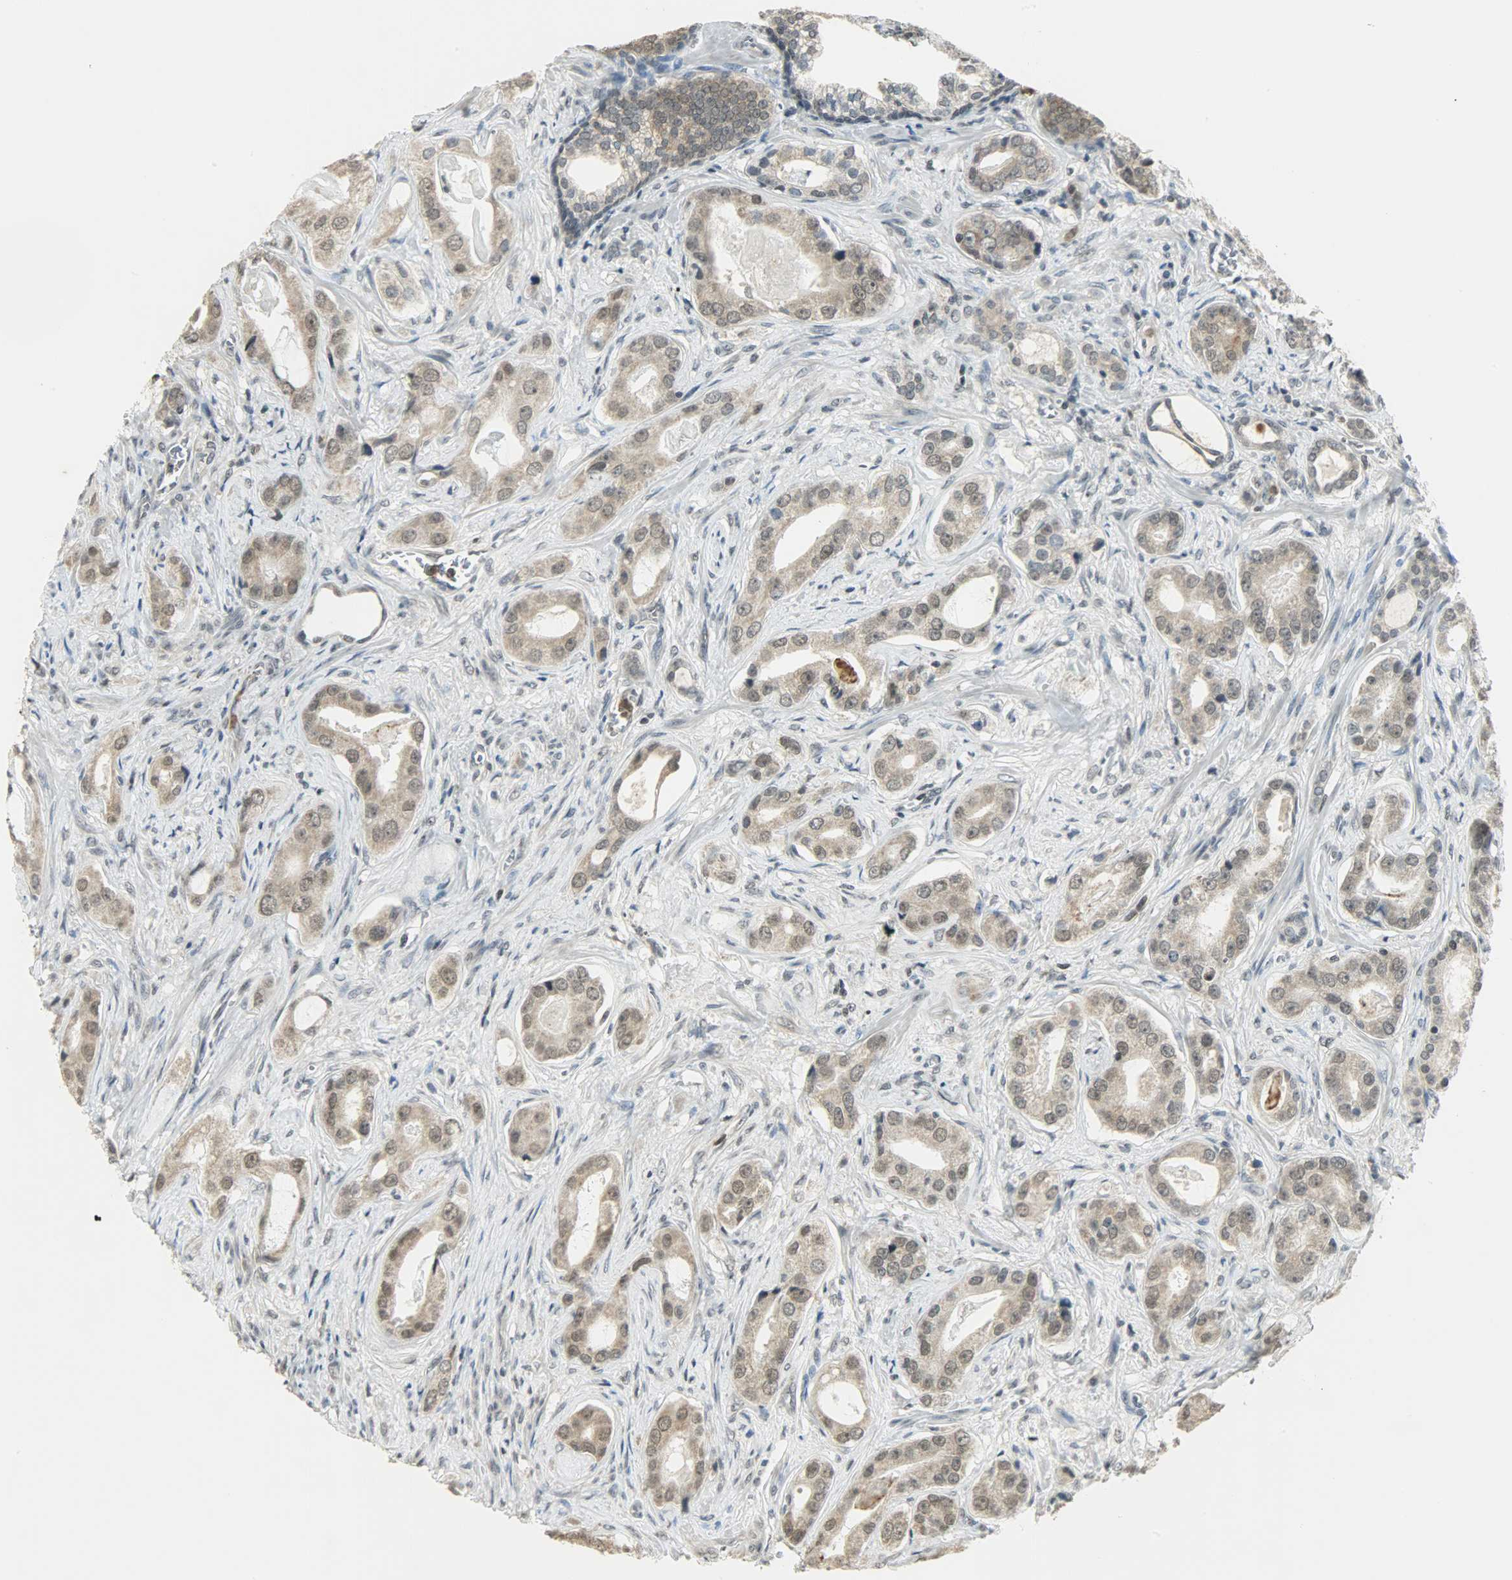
{"staining": {"intensity": "weak", "quantity": ">75%", "location": "cytoplasmic/membranous,nuclear"}, "tissue": "prostate cancer", "cell_type": "Tumor cells", "image_type": "cancer", "snomed": [{"axis": "morphology", "description": "Adenocarcinoma, Low grade"}, {"axis": "topography", "description": "Prostate"}], "caption": "A histopathology image of human prostate cancer stained for a protein displays weak cytoplasmic/membranous and nuclear brown staining in tumor cells.", "gene": "SMARCA5", "patient": {"sex": "male", "age": 59}}